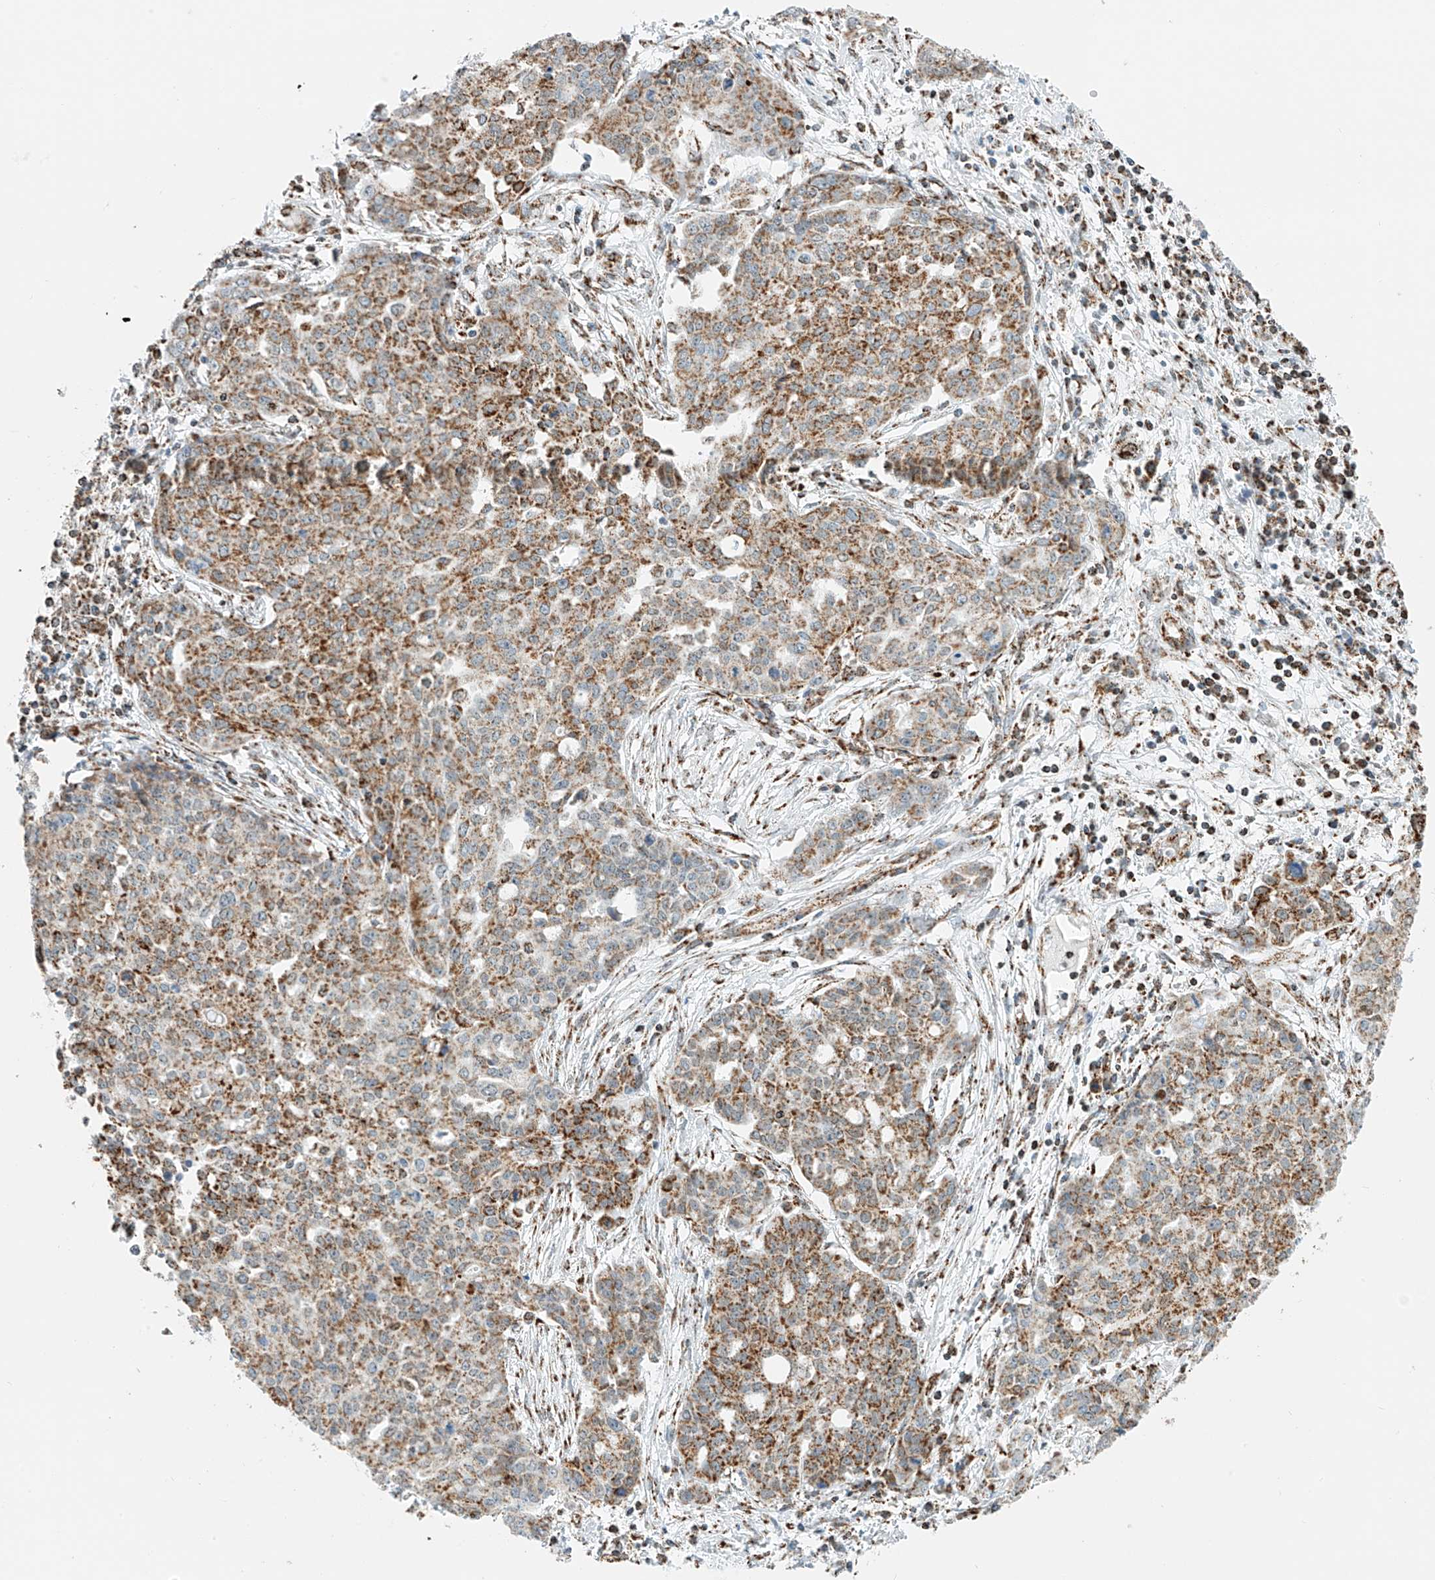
{"staining": {"intensity": "moderate", "quantity": ">75%", "location": "cytoplasmic/membranous"}, "tissue": "ovarian cancer", "cell_type": "Tumor cells", "image_type": "cancer", "snomed": [{"axis": "morphology", "description": "Cystadenocarcinoma, serous, NOS"}, {"axis": "topography", "description": "Soft tissue"}, {"axis": "topography", "description": "Ovary"}], "caption": "IHC of human ovarian cancer (serous cystadenocarcinoma) demonstrates medium levels of moderate cytoplasmic/membranous positivity in about >75% of tumor cells. The staining was performed using DAB, with brown indicating positive protein expression. Nuclei are stained blue with hematoxylin.", "gene": "PPA2", "patient": {"sex": "female", "age": 57}}